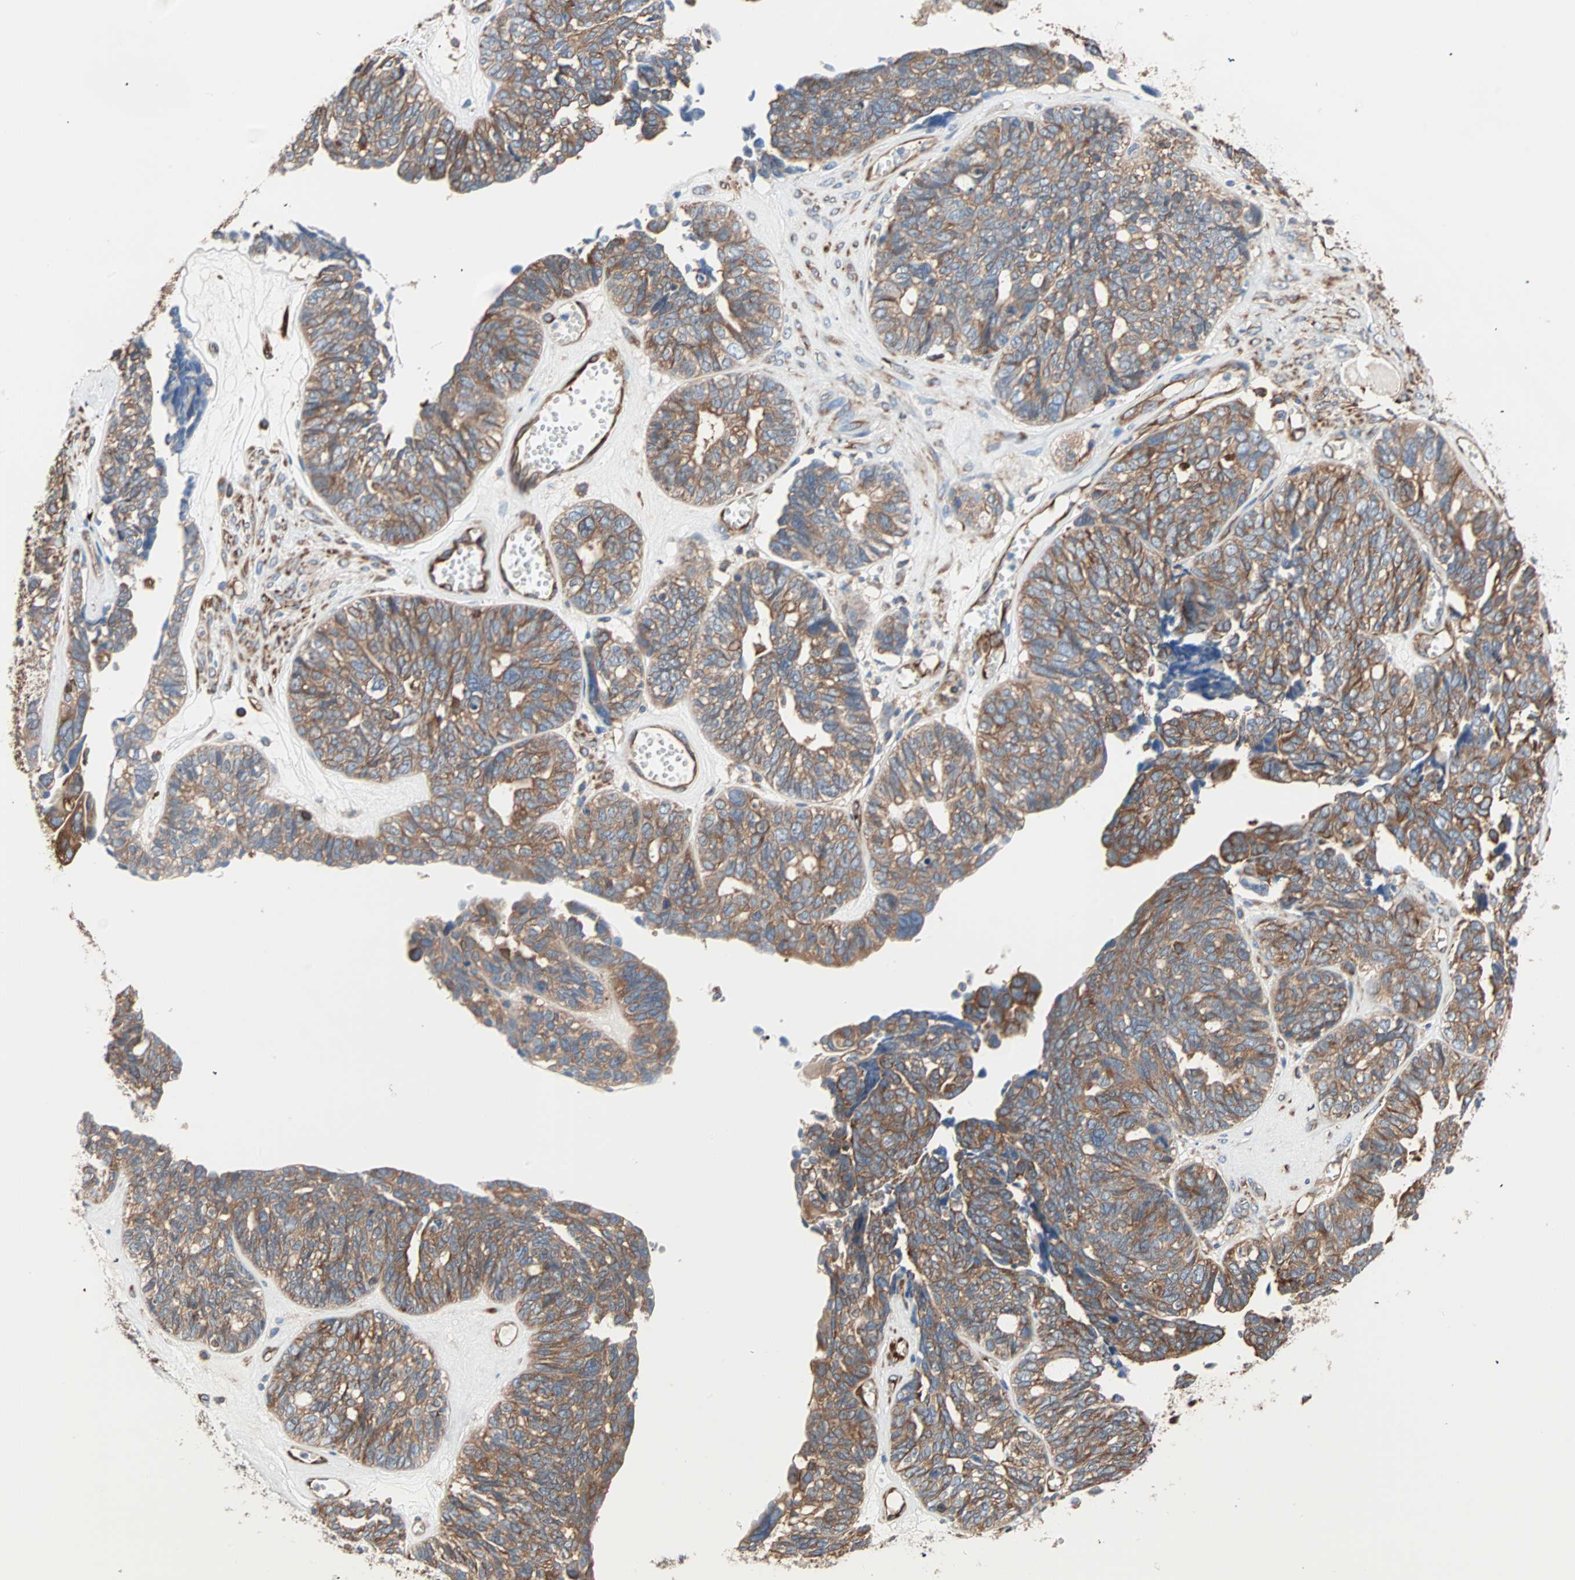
{"staining": {"intensity": "moderate", "quantity": ">75%", "location": "cytoplasmic/membranous"}, "tissue": "ovarian cancer", "cell_type": "Tumor cells", "image_type": "cancer", "snomed": [{"axis": "morphology", "description": "Cystadenocarcinoma, serous, NOS"}, {"axis": "topography", "description": "Ovary"}], "caption": "A brown stain highlights moderate cytoplasmic/membranous expression of a protein in ovarian cancer (serous cystadenocarcinoma) tumor cells.", "gene": "EEF2", "patient": {"sex": "female", "age": 79}}